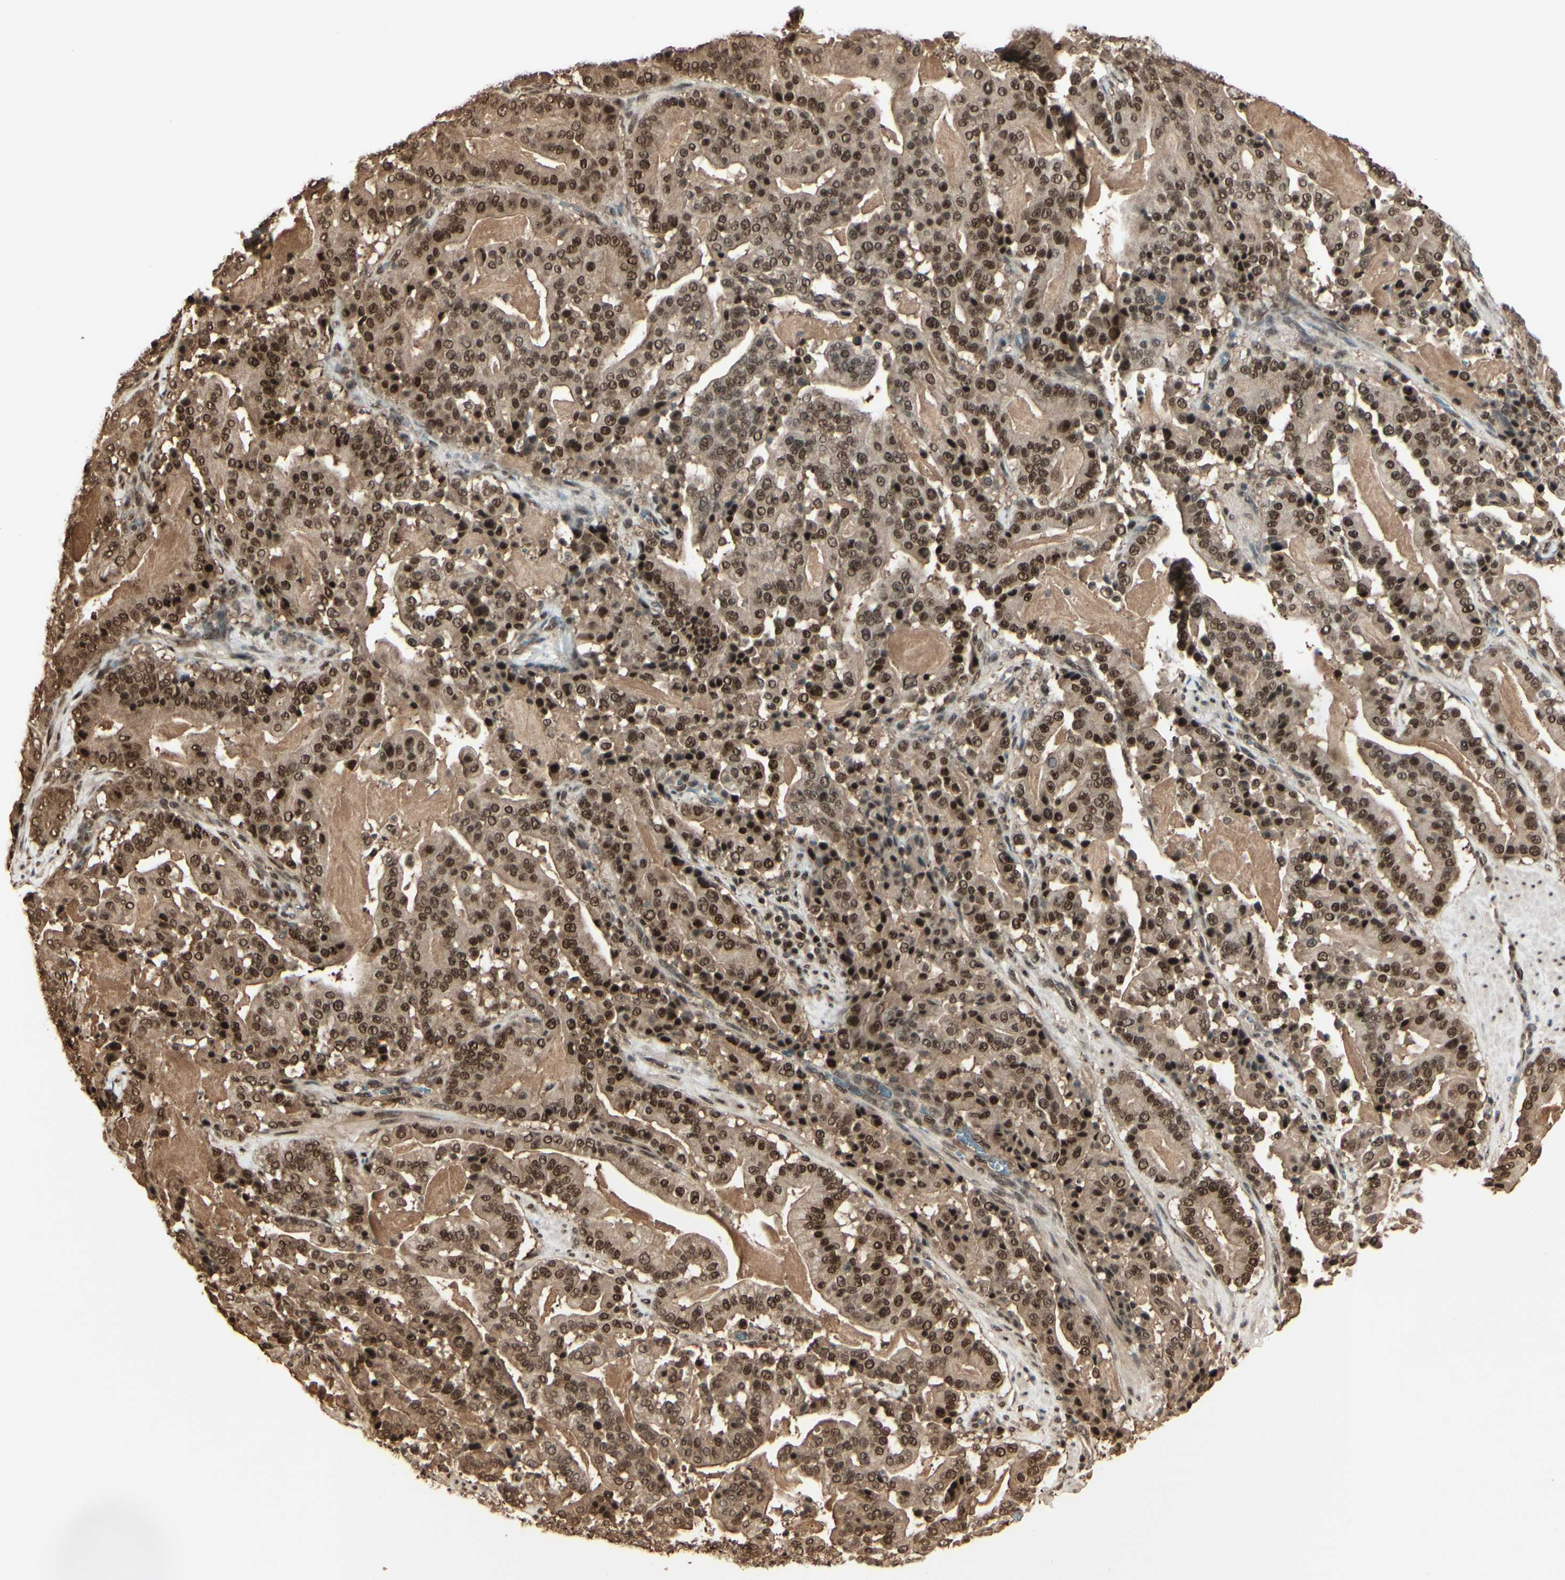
{"staining": {"intensity": "strong", "quantity": ">75%", "location": "cytoplasmic/membranous,nuclear"}, "tissue": "pancreatic cancer", "cell_type": "Tumor cells", "image_type": "cancer", "snomed": [{"axis": "morphology", "description": "Adenocarcinoma, NOS"}, {"axis": "topography", "description": "Pancreas"}], "caption": "DAB (3,3'-diaminobenzidine) immunohistochemical staining of pancreatic cancer exhibits strong cytoplasmic/membranous and nuclear protein positivity in approximately >75% of tumor cells. The protein is shown in brown color, while the nuclei are stained blue.", "gene": "HSF1", "patient": {"sex": "male", "age": 63}}